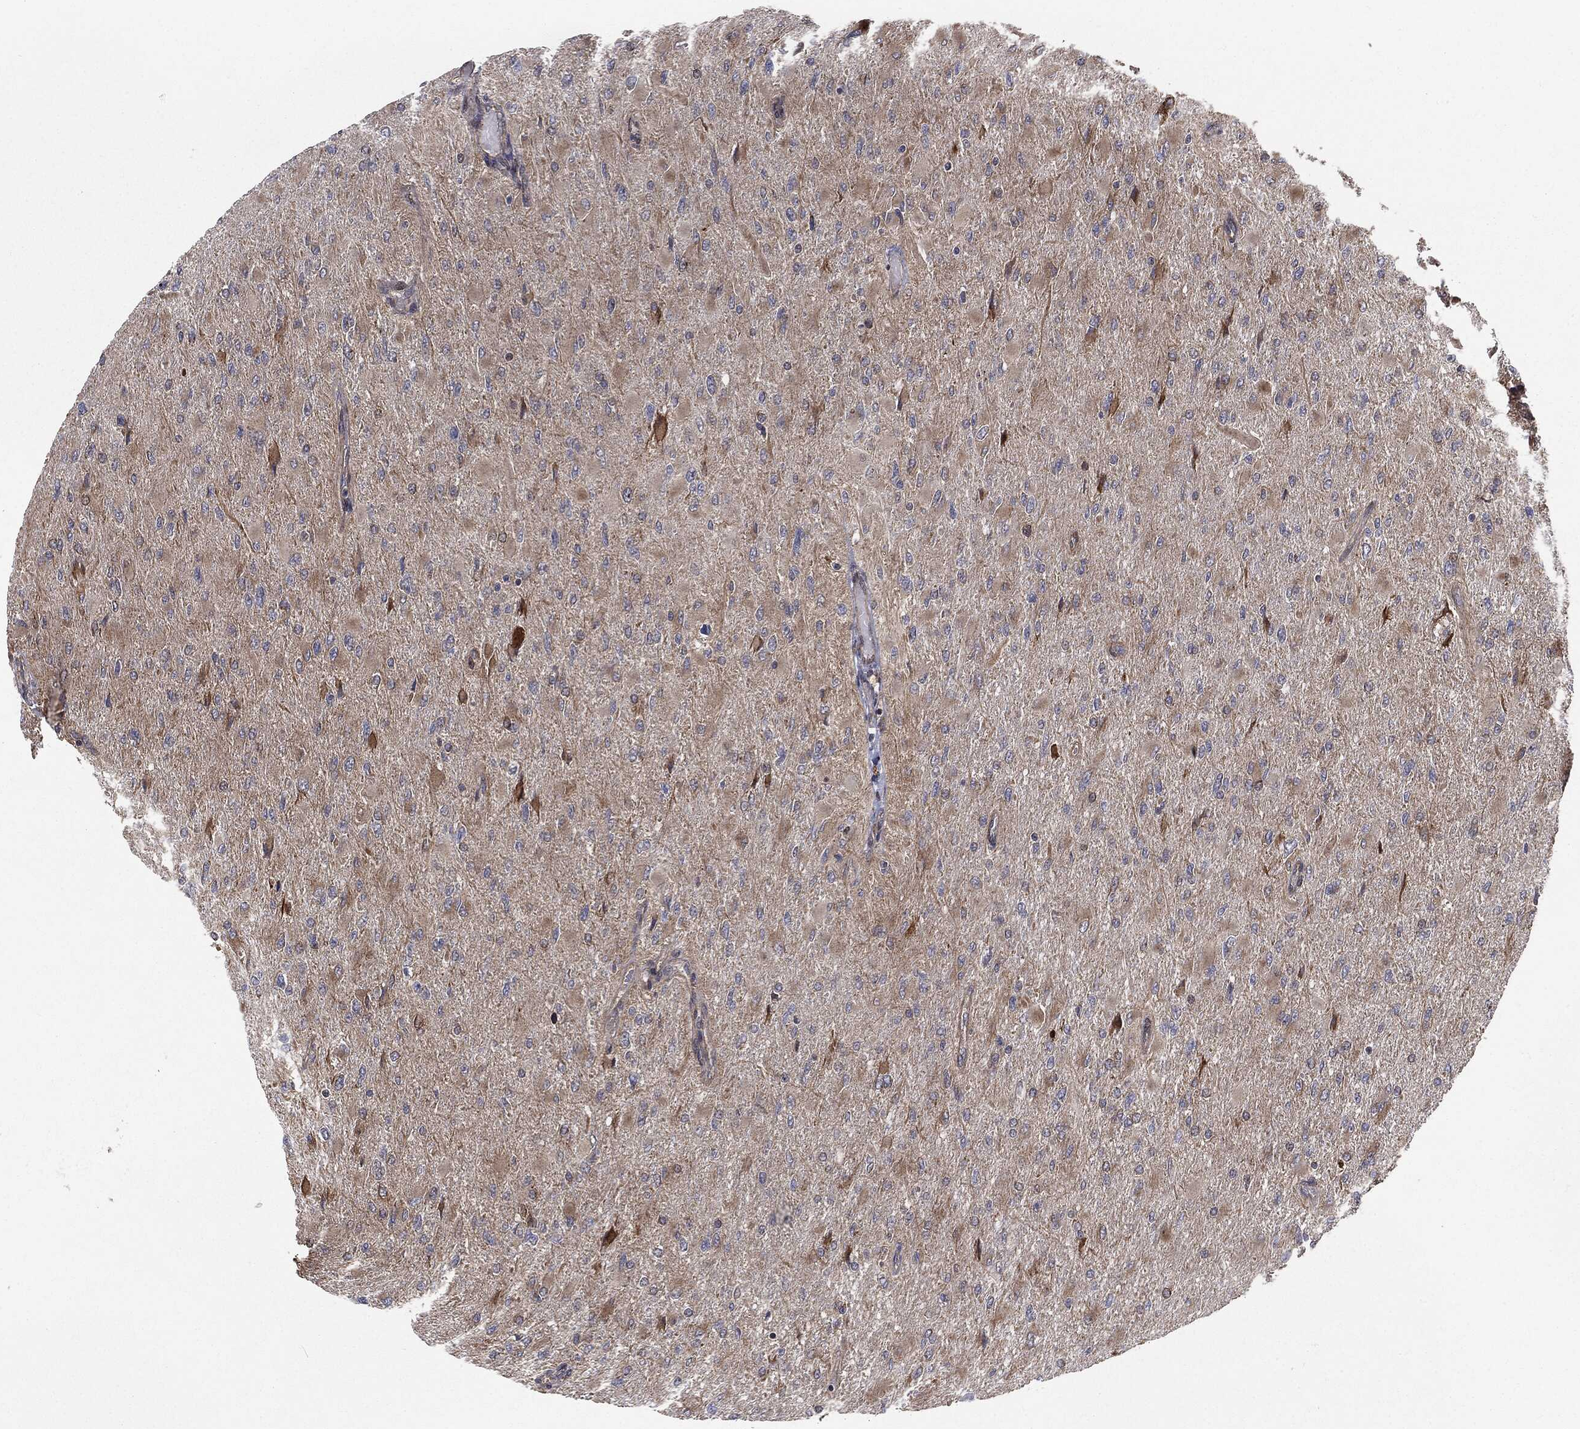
{"staining": {"intensity": "weak", "quantity": "25%-75%", "location": "cytoplasmic/membranous"}, "tissue": "glioma", "cell_type": "Tumor cells", "image_type": "cancer", "snomed": [{"axis": "morphology", "description": "Glioma, malignant, High grade"}, {"axis": "topography", "description": "Cerebral cortex"}], "caption": "The micrograph demonstrates a brown stain indicating the presence of a protein in the cytoplasmic/membranous of tumor cells in glioma. (DAB IHC with brightfield microscopy, high magnification).", "gene": "CYLD", "patient": {"sex": "female", "age": 36}}